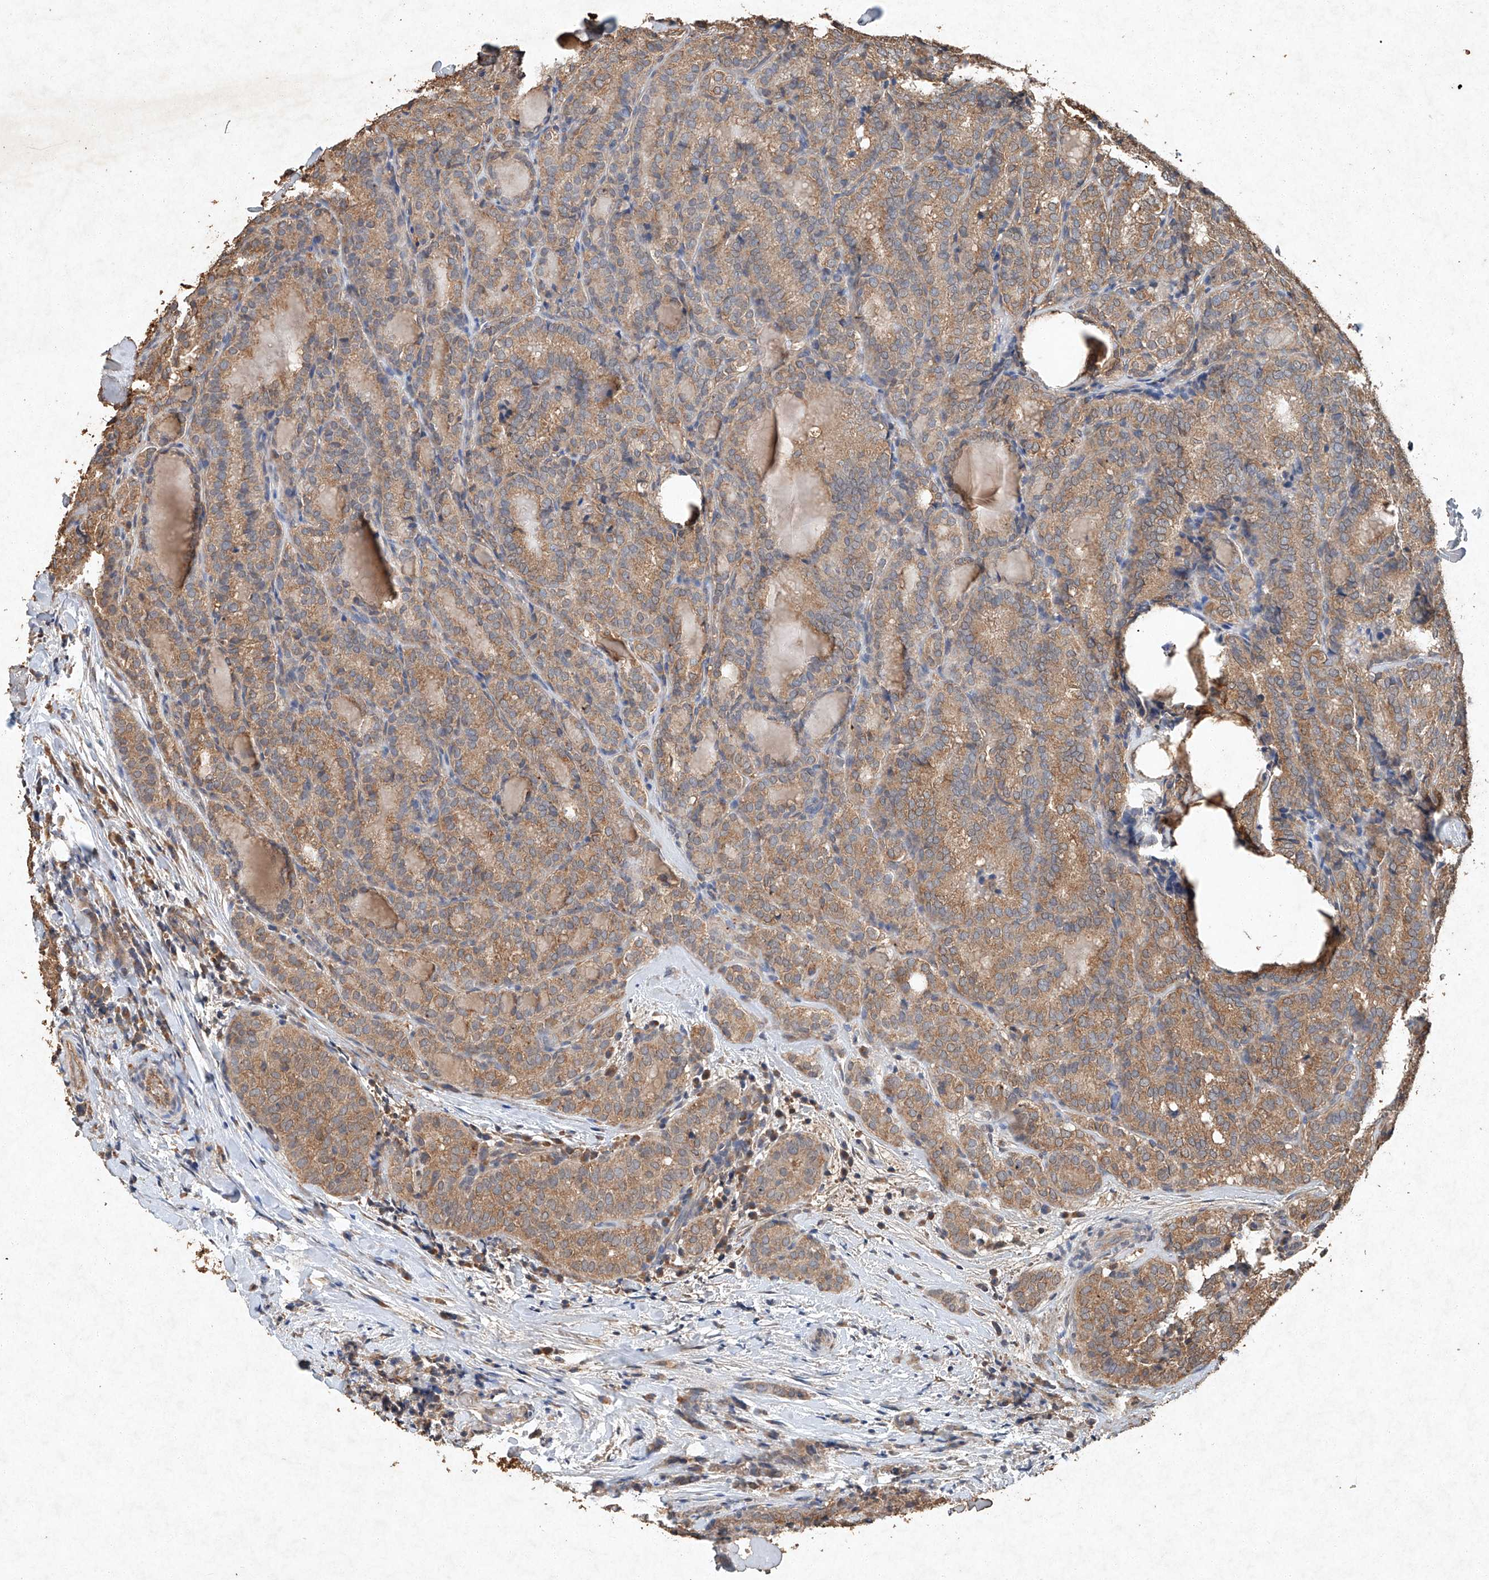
{"staining": {"intensity": "weak", "quantity": ">75%", "location": "cytoplasmic/membranous"}, "tissue": "thyroid cancer", "cell_type": "Tumor cells", "image_type": "cancer", "snomed": [{"axis": "morphology", "description": "Normal tissue, NOS"}, {"axis": "morphology", "description": "Papillary adenocarcinoma, NOS"}, {"axis": "topography", "description": "Thyroid gland"}], "caption": "IHC image of neoplastic tissue: human thyroid cancer stained using immunohistochemistry shows low levels of weak protein expression localized specifically in the cytoplasmic/membranous of tumor cells, appearing as a cytoplasmic/membranous brown color.", "gene": "STK3", "patient": {"sex": "female", "age": 30}}